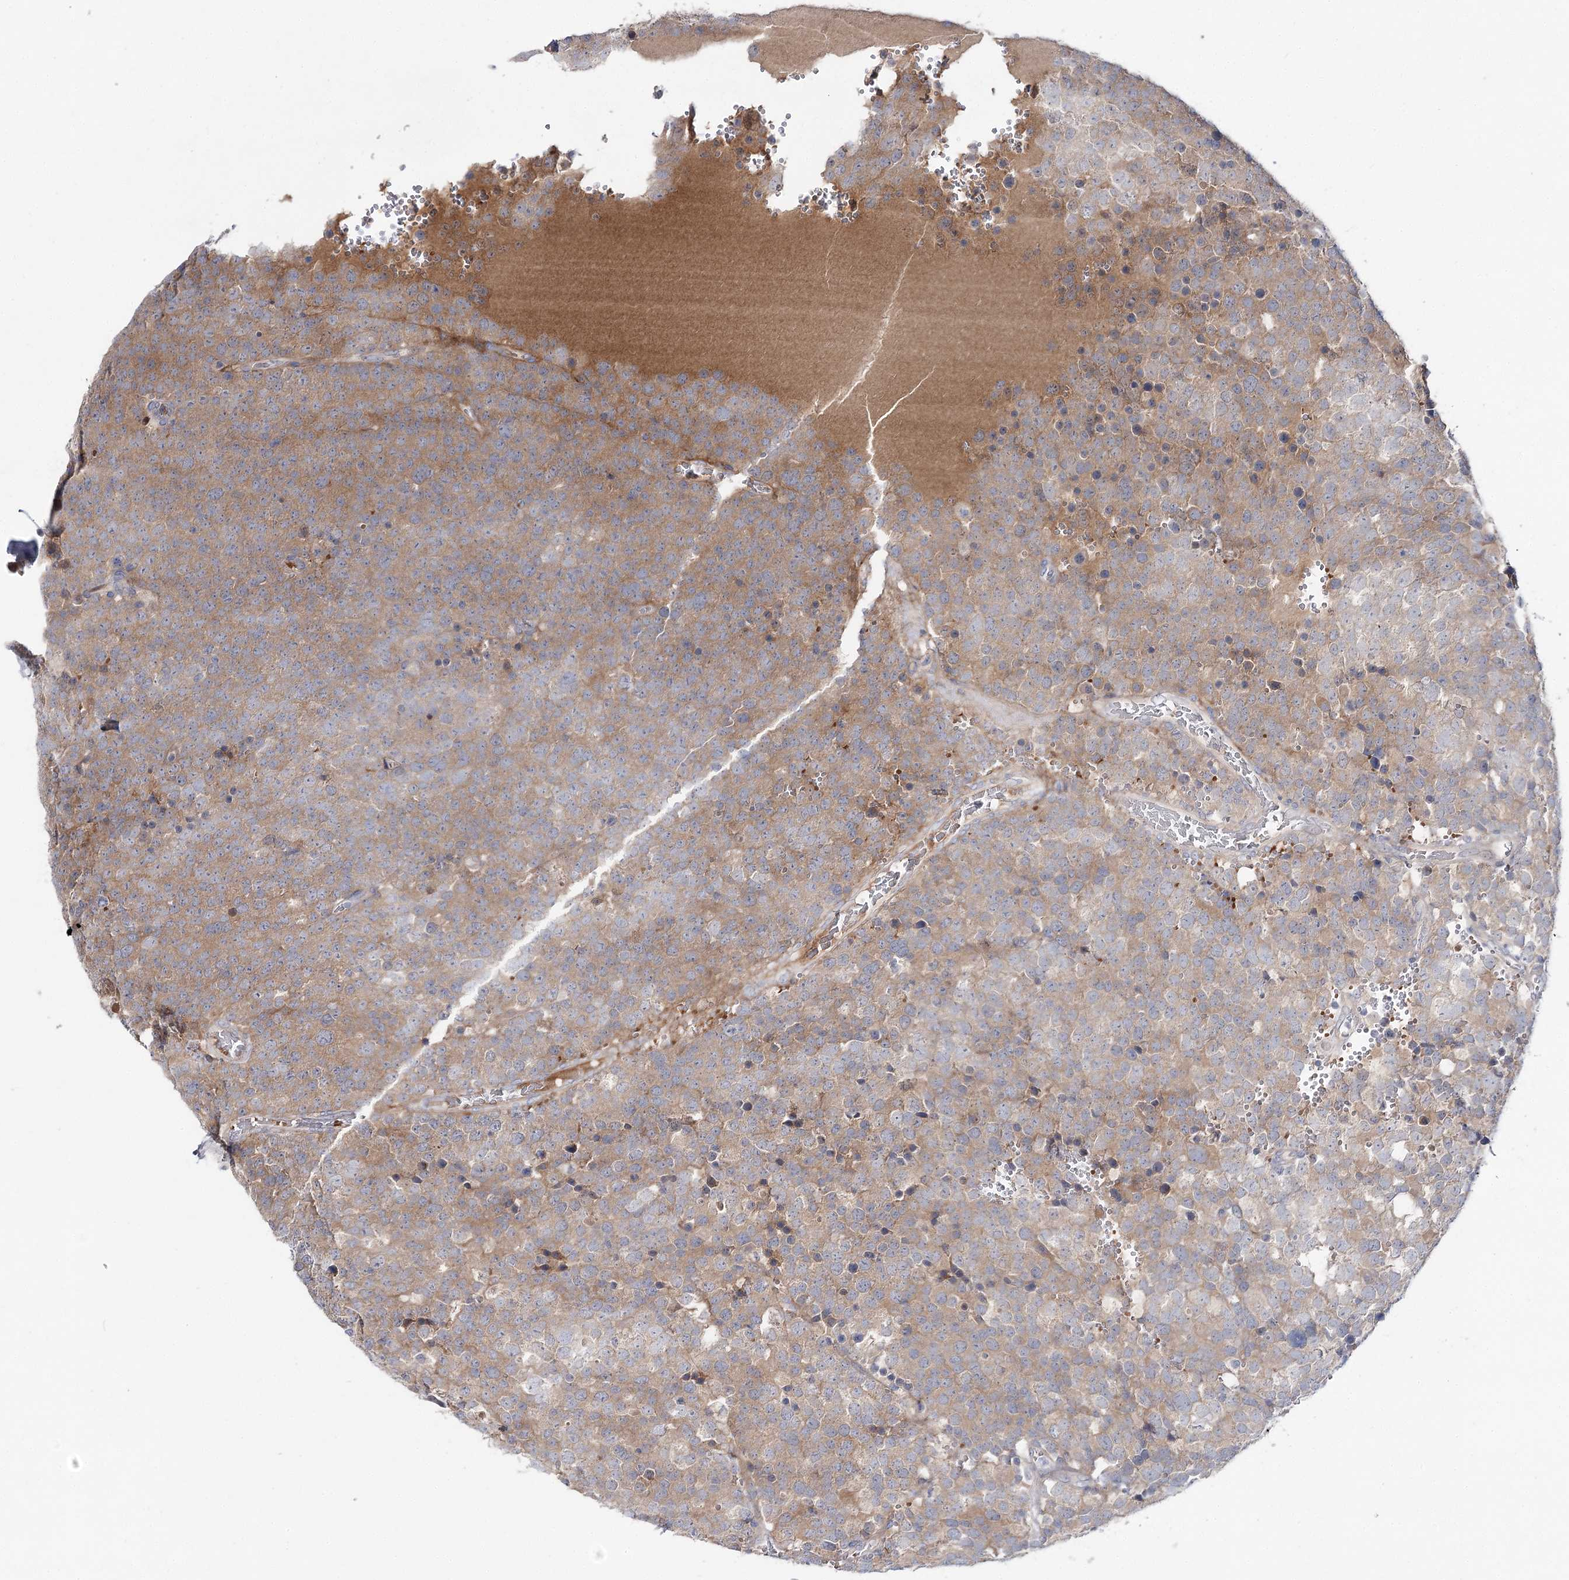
{"staining": {"intensity": "moderate", "quantity": ">75%", "location": "cytoplasmic/membranous"}, "tissue": "testis cancer", "cell_type": "Tumor cells", "image_type": "cancer", "snomed": [{"axis": "morphology", "description": "Seminoma, NOS"}, {"axis": "topography", "description": "Testis"}], "caption": "Immunohistochemistry of human testis cancer demonstrates medium levels of moderate cytoplasmic/membranous expression in approximately >75% of tumor cells.", "gene": "LRRC14B", "patient": {"sex": "male", "age": 71}}